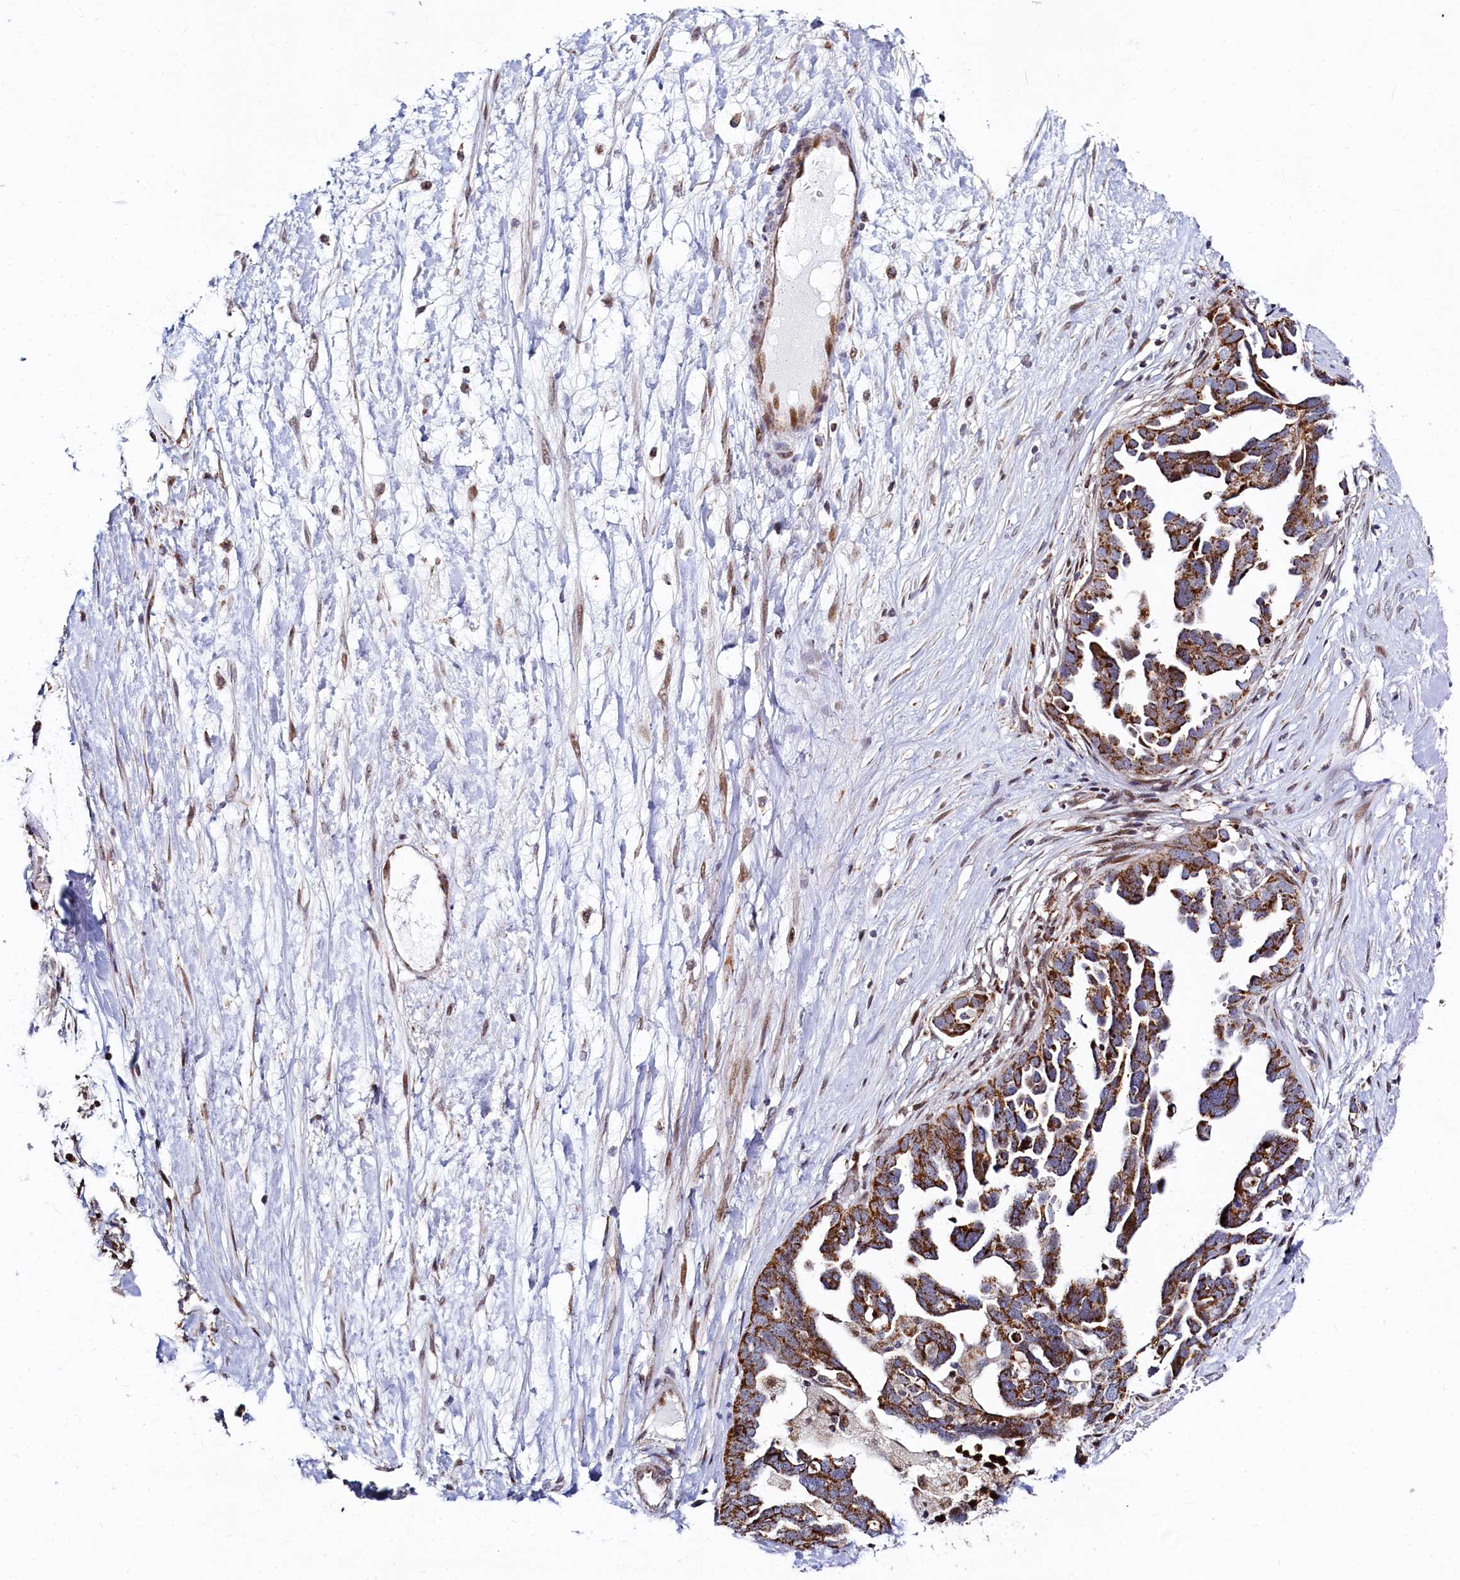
{"staining": {"intensity": "moderate", "quantity": ">75%", "location": "cytoplasmic/membranous"}, "tissue": "ovarian cancer", "cell_type": "Tumor cells", "image_type": "cancer", "snomed": [{"axis": "morphology", "description": "Cystadenocarcinoma, serous, NOS"}, {"axis": "topography", "description": "Ovary"}], "caption": "Ovarian cancer stained for a protein displays moderate cytoplasmic/membranous positivity in tumor cells.", "gene": "HDGFL3", "patient": {"sex": "female", "age": 54}}